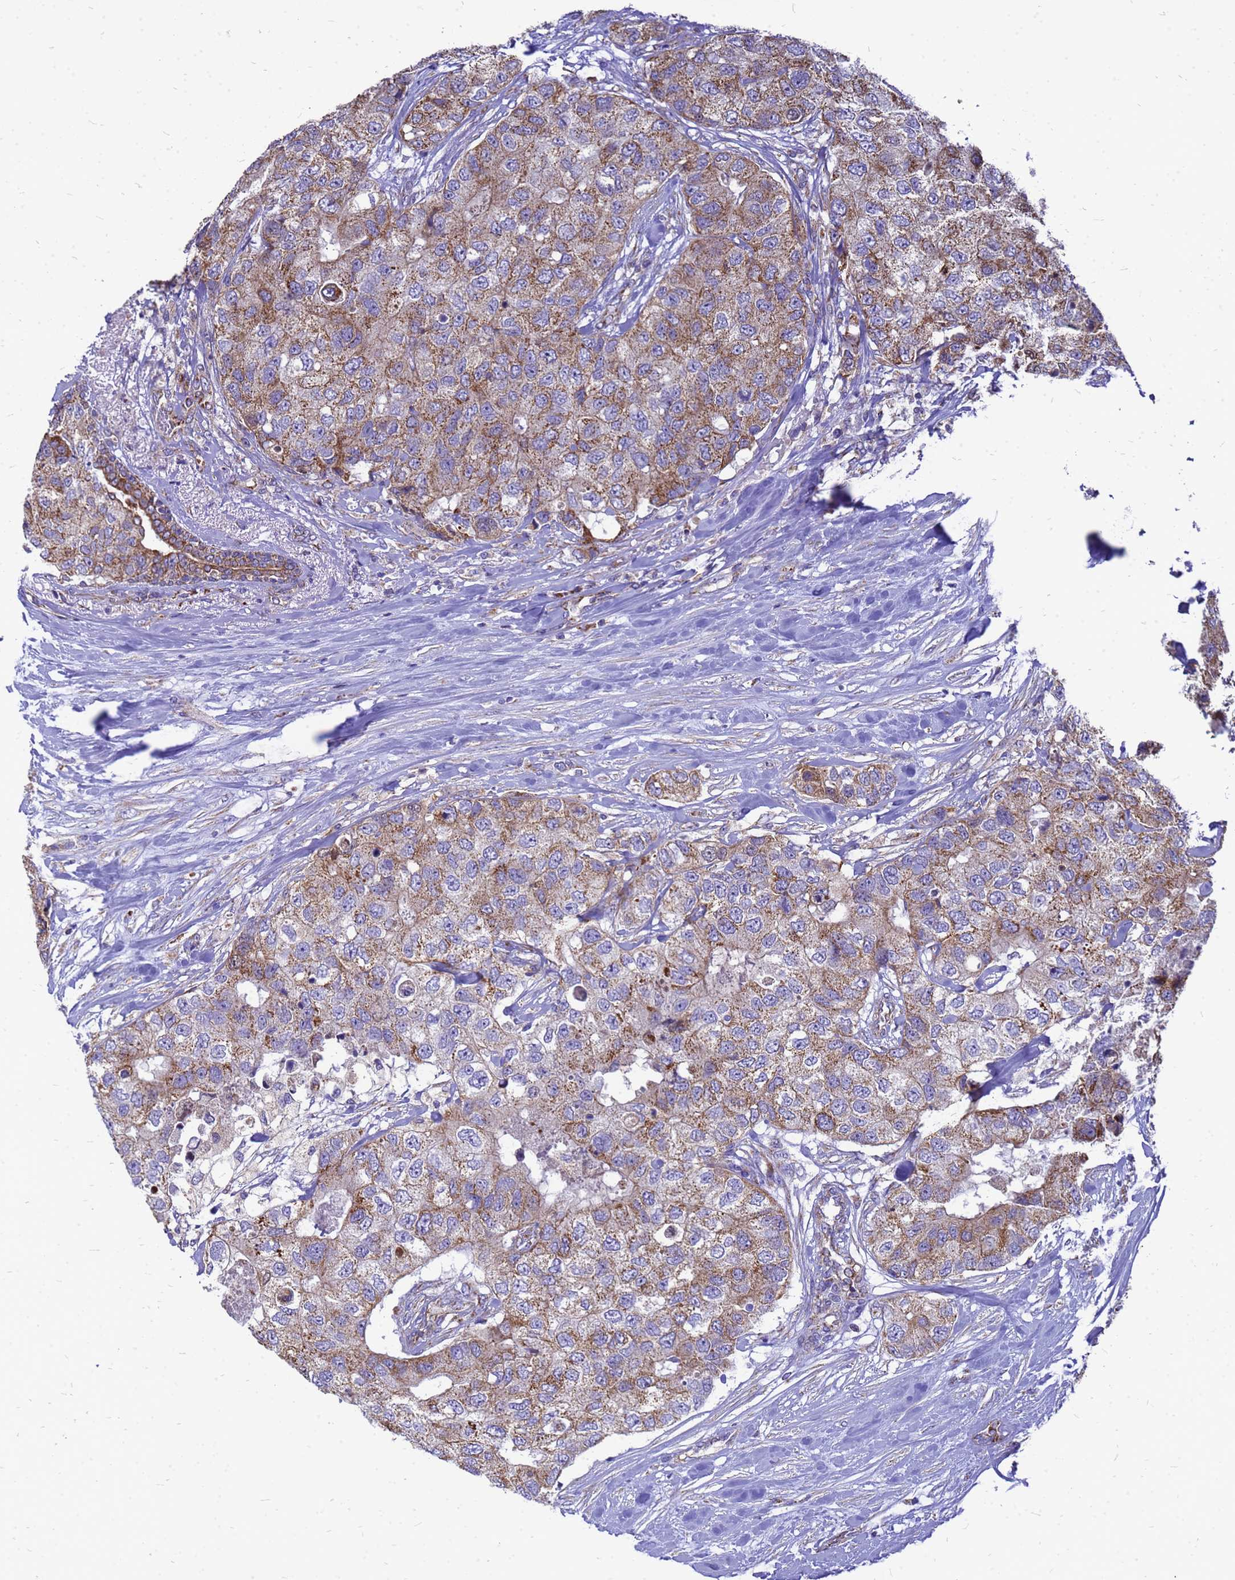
{"staining": {"intensity": "moderate", "quantity": ">75%", "location": "cytoplasmic/membranous"}, "tissue": "breast cancer", "cell_type": "Tumor cells", "image_type": "cancer", "snomed": [{"axis": "morphology", "description": "Duct carcinoma"}, {"axis": "topography", "description": "Breast"}], "caption": "Invasive ductal carcinoma (breast) tissue reveals moderate cytoplasmic/membranous positivity in about >75% of tumor cells", "gene": "CMC4", "patient": {"sex": "female", "age": 62}}